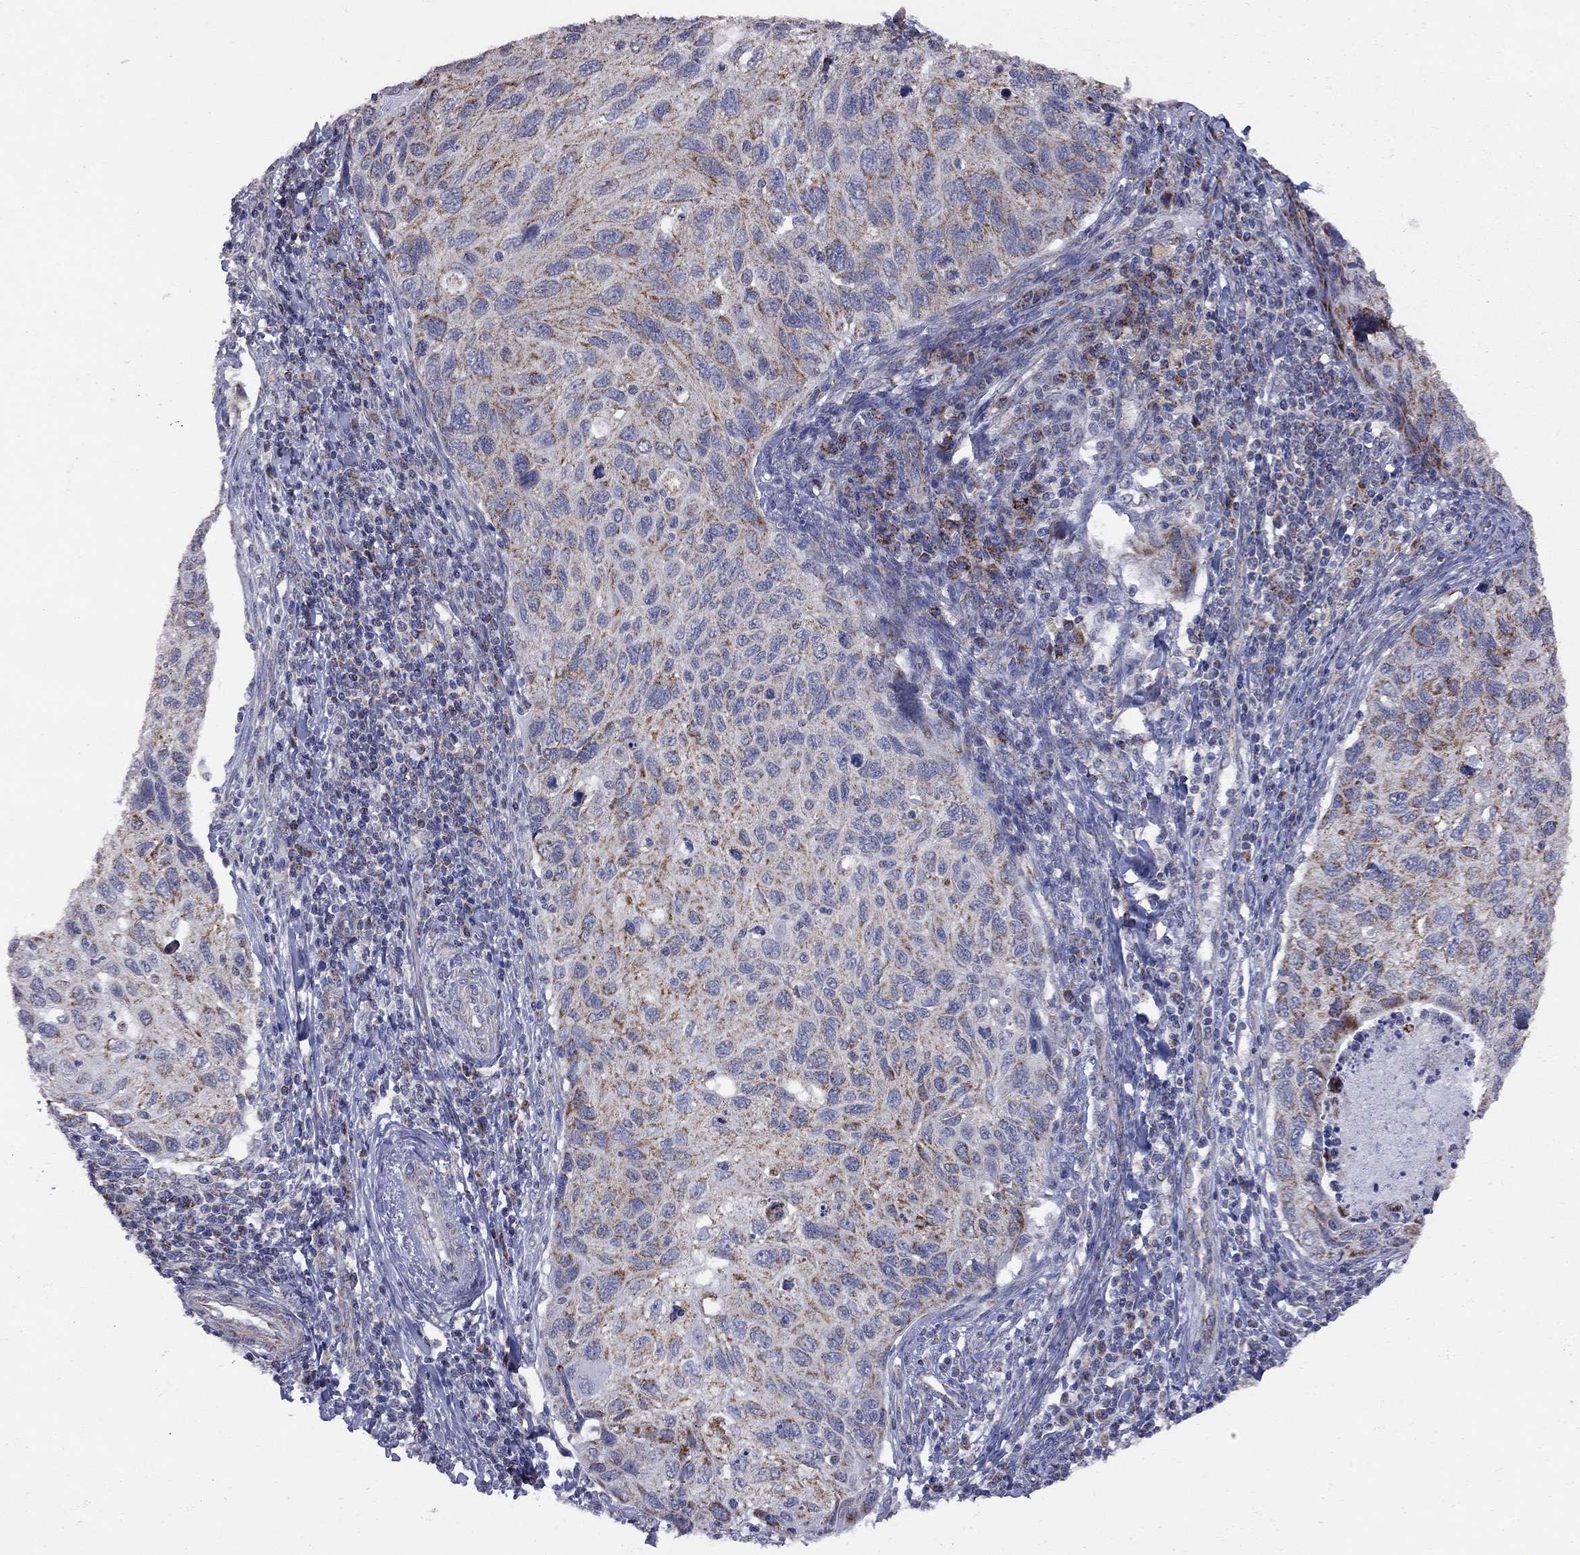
{"staining": {"intensity": "strong", "quantity": "<25%", "location": "cytoplasmic/membranous"}, "tissue": "cervical cancer", "cell_type": "Tumor cells", "image_type": "cancer", "snomed": [{"axis": "morphology", "description": "Squamous cell carcinoma, NOS"}, {"axis": "topography", "description": "Cervix"}], "caption": "DAB immunohistochemical staining of human cervical squamous cell carcinoma demonstrates strong cytoplasmic/membranous protein positivity in about <25% of tumor cells.", "gene": "NDUFB1", "patient": {"sex": "female", "age": 70}}